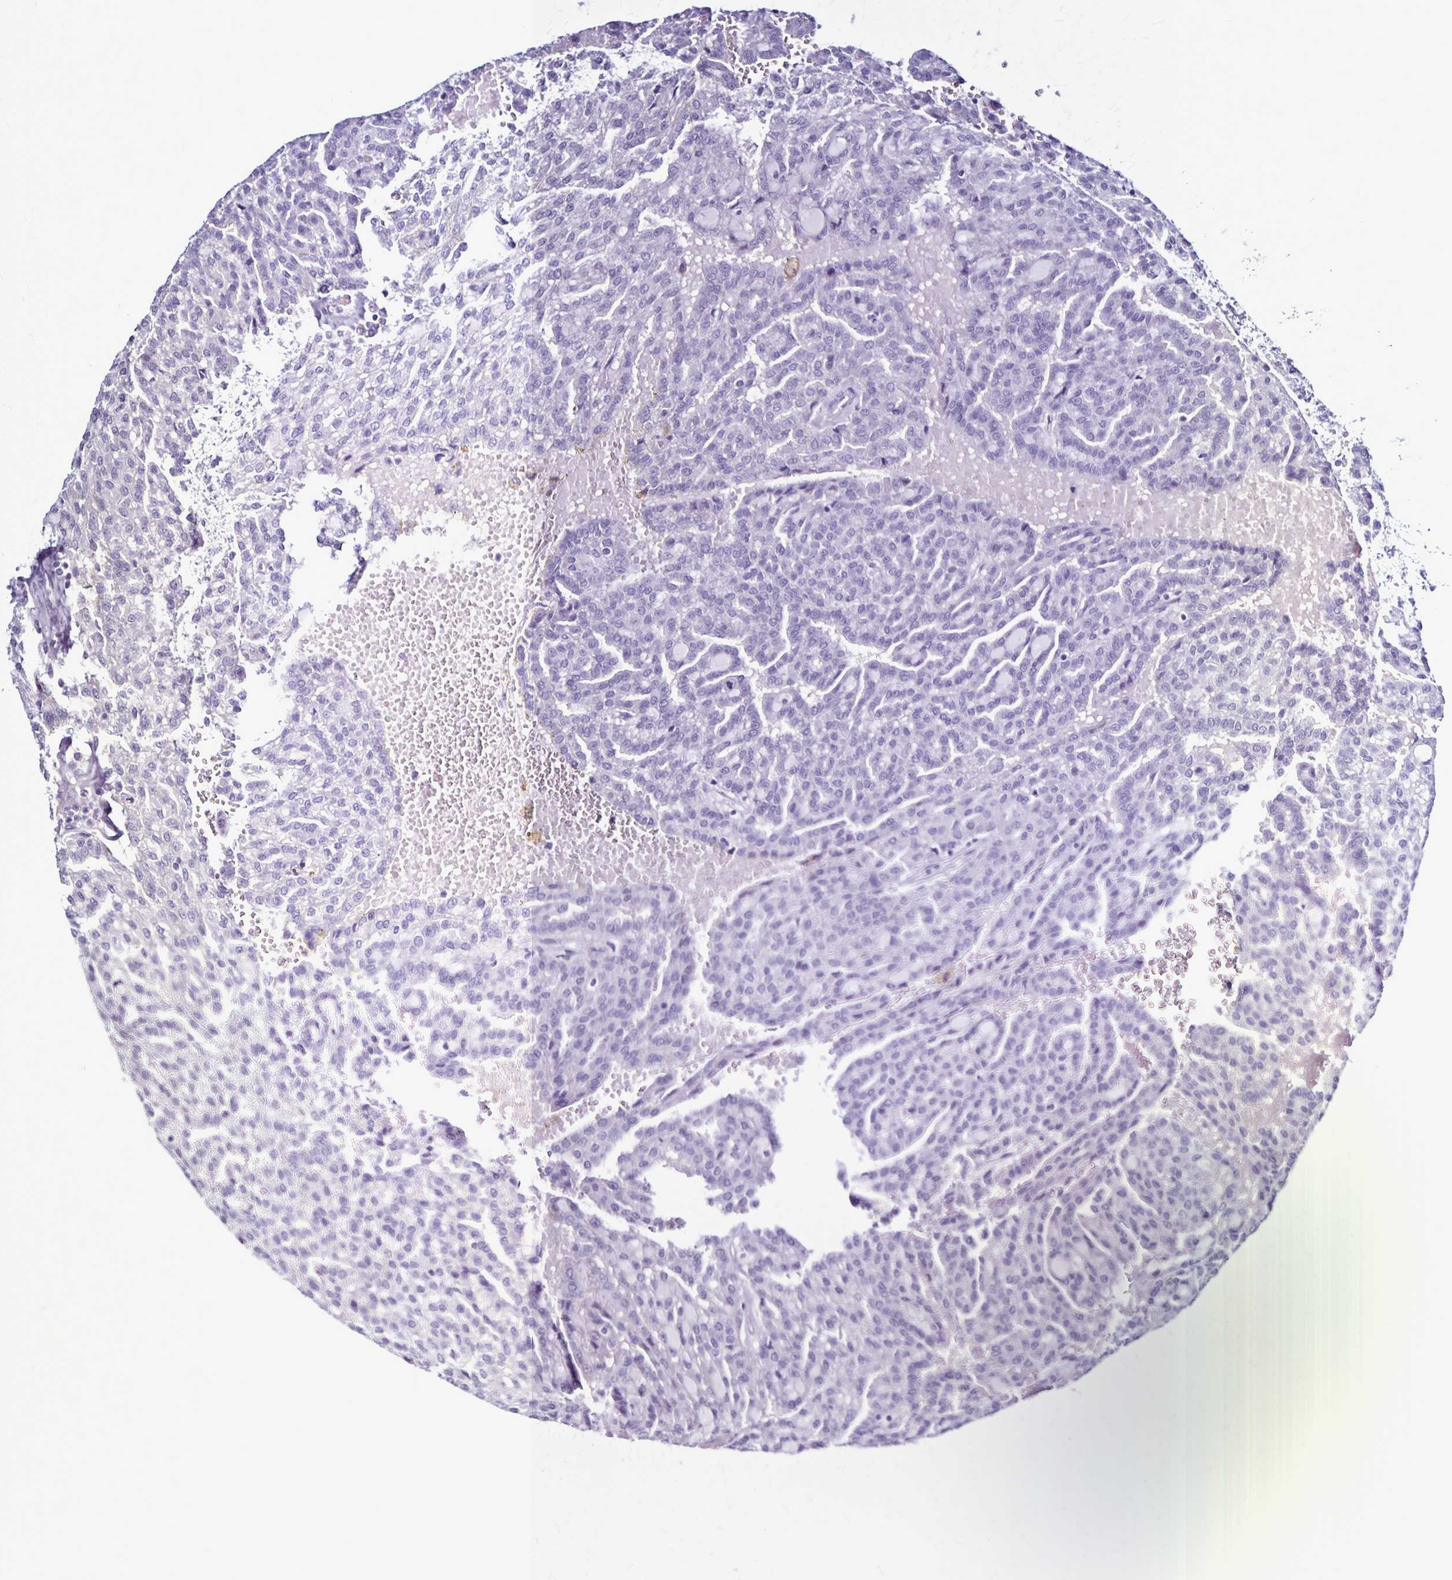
{"staining": {"intensity": "negative", "quantity": "none", "location": "none"}, "tissue": "renal cancer", "cell_type": "Tumor cells", "image_type": "cancer", "snomed": [{"axis": "morphology", "description": "Adenocarcinoma, NOS"}, {"axis": "topography", "description": "Kidney"}], "caption": "DAB (3,3'-diaminobenzidine) immunohistochemical staining of human renal cancer (adenocarcinoma) demonstrates no significant positivity in tumor cells.", "gene": "PLXNA4", "patient": {"sex": "male", "age": 63}}